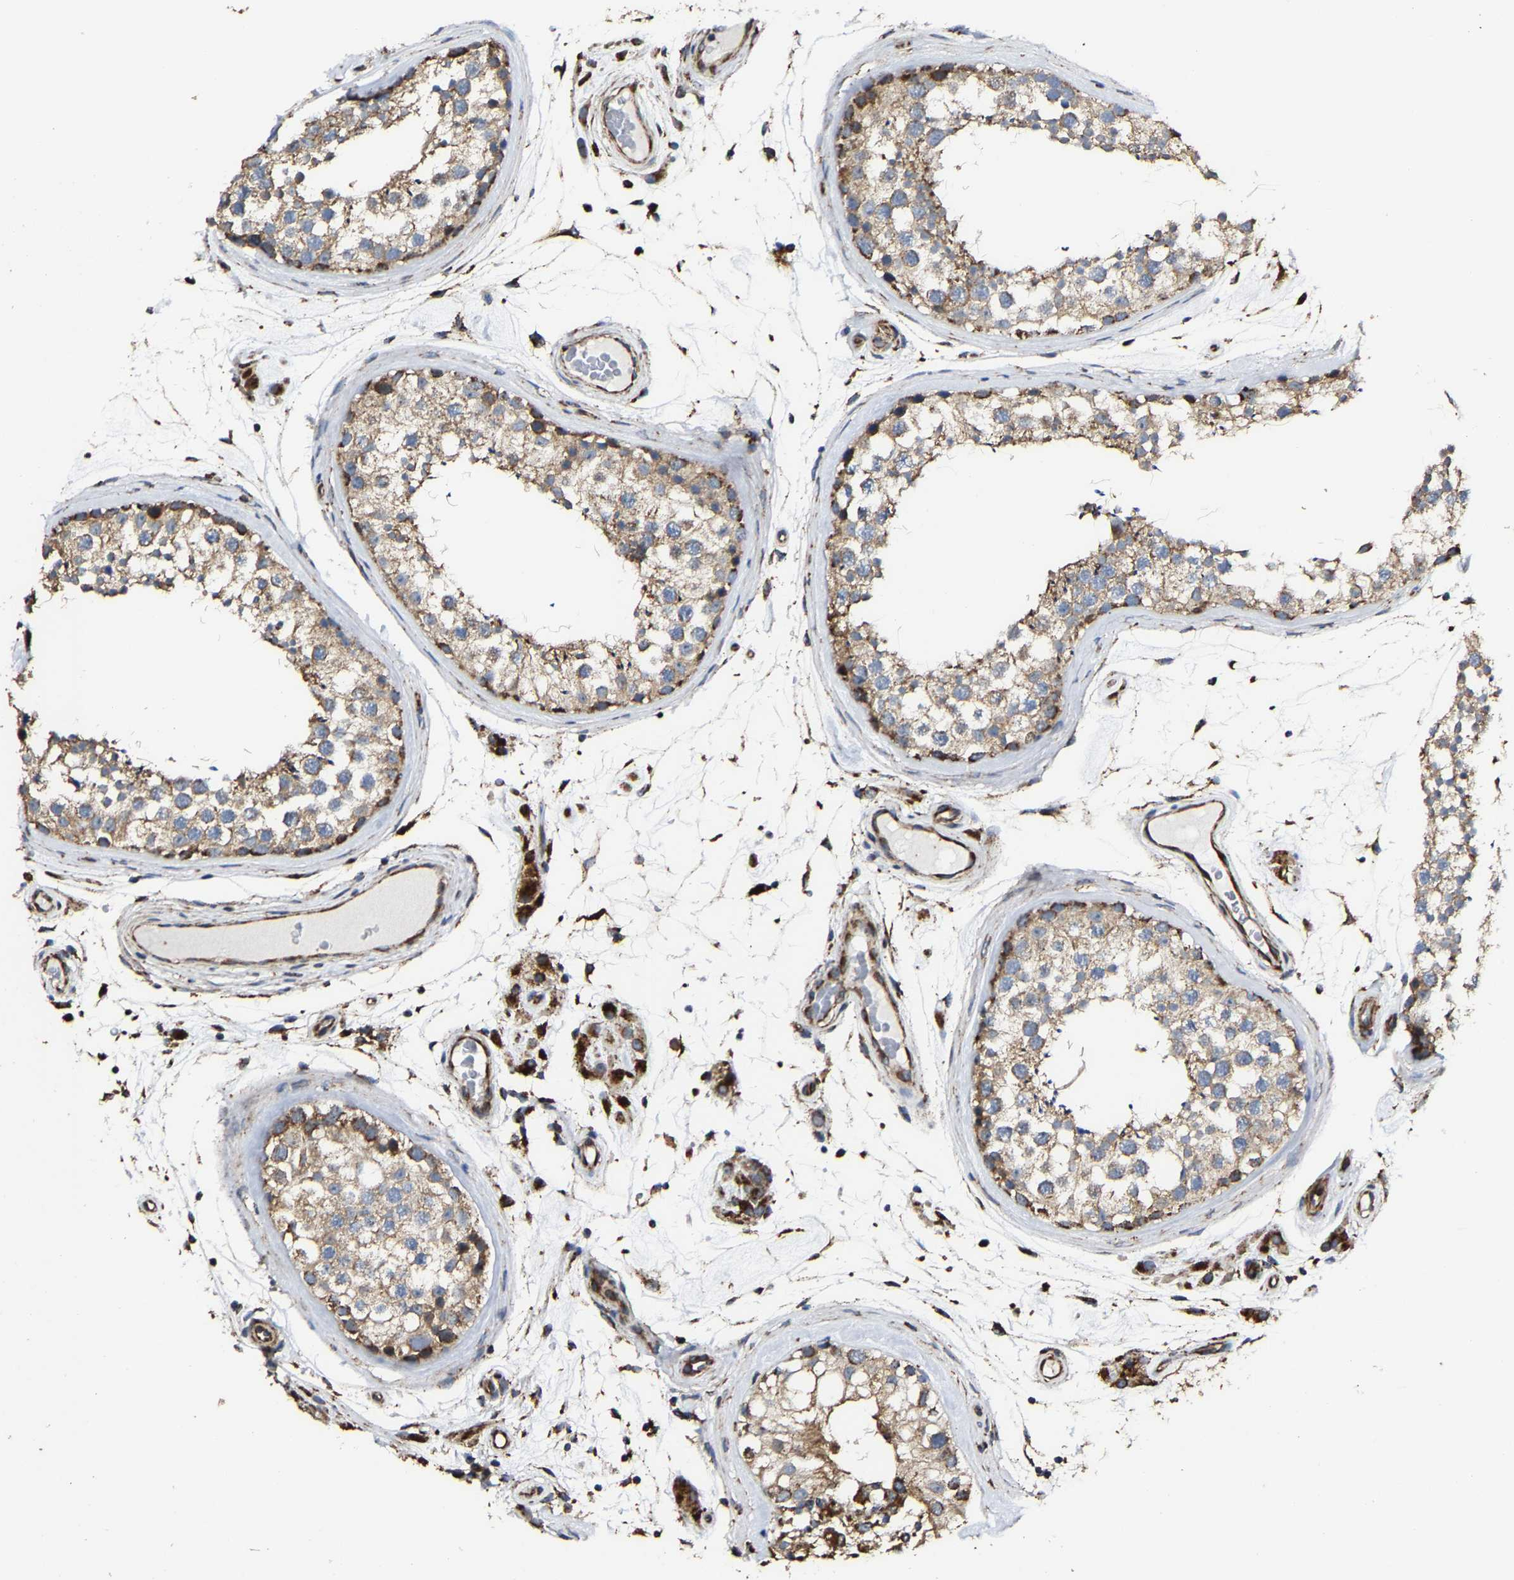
{"staining": {"intensity": "moderate", "quantity": ">75%", "location": "cytoplasmic/membranous"}, "tissue": "testis", "cell_type": "Cells in seminiferous ducts", "image_type": "normal", "snomed": [{"axis": "morphology", "description": "Normal tissue, NOS"}, {"axis": "topography", "description": "Testis"}], "caption": "Benign testis was stained to show a protein in brown. There is medium levels of moderate cytoplasmic/membranous staining in approximately >75% of cells in seminiferous ducts. The staining is performed using DAB brown chromogen to label protein expression. The nuclei are counter-stained blue using hematoxylin.", "gene": "NDUFV3", "patient": {"sex": "male", "age": 46}}